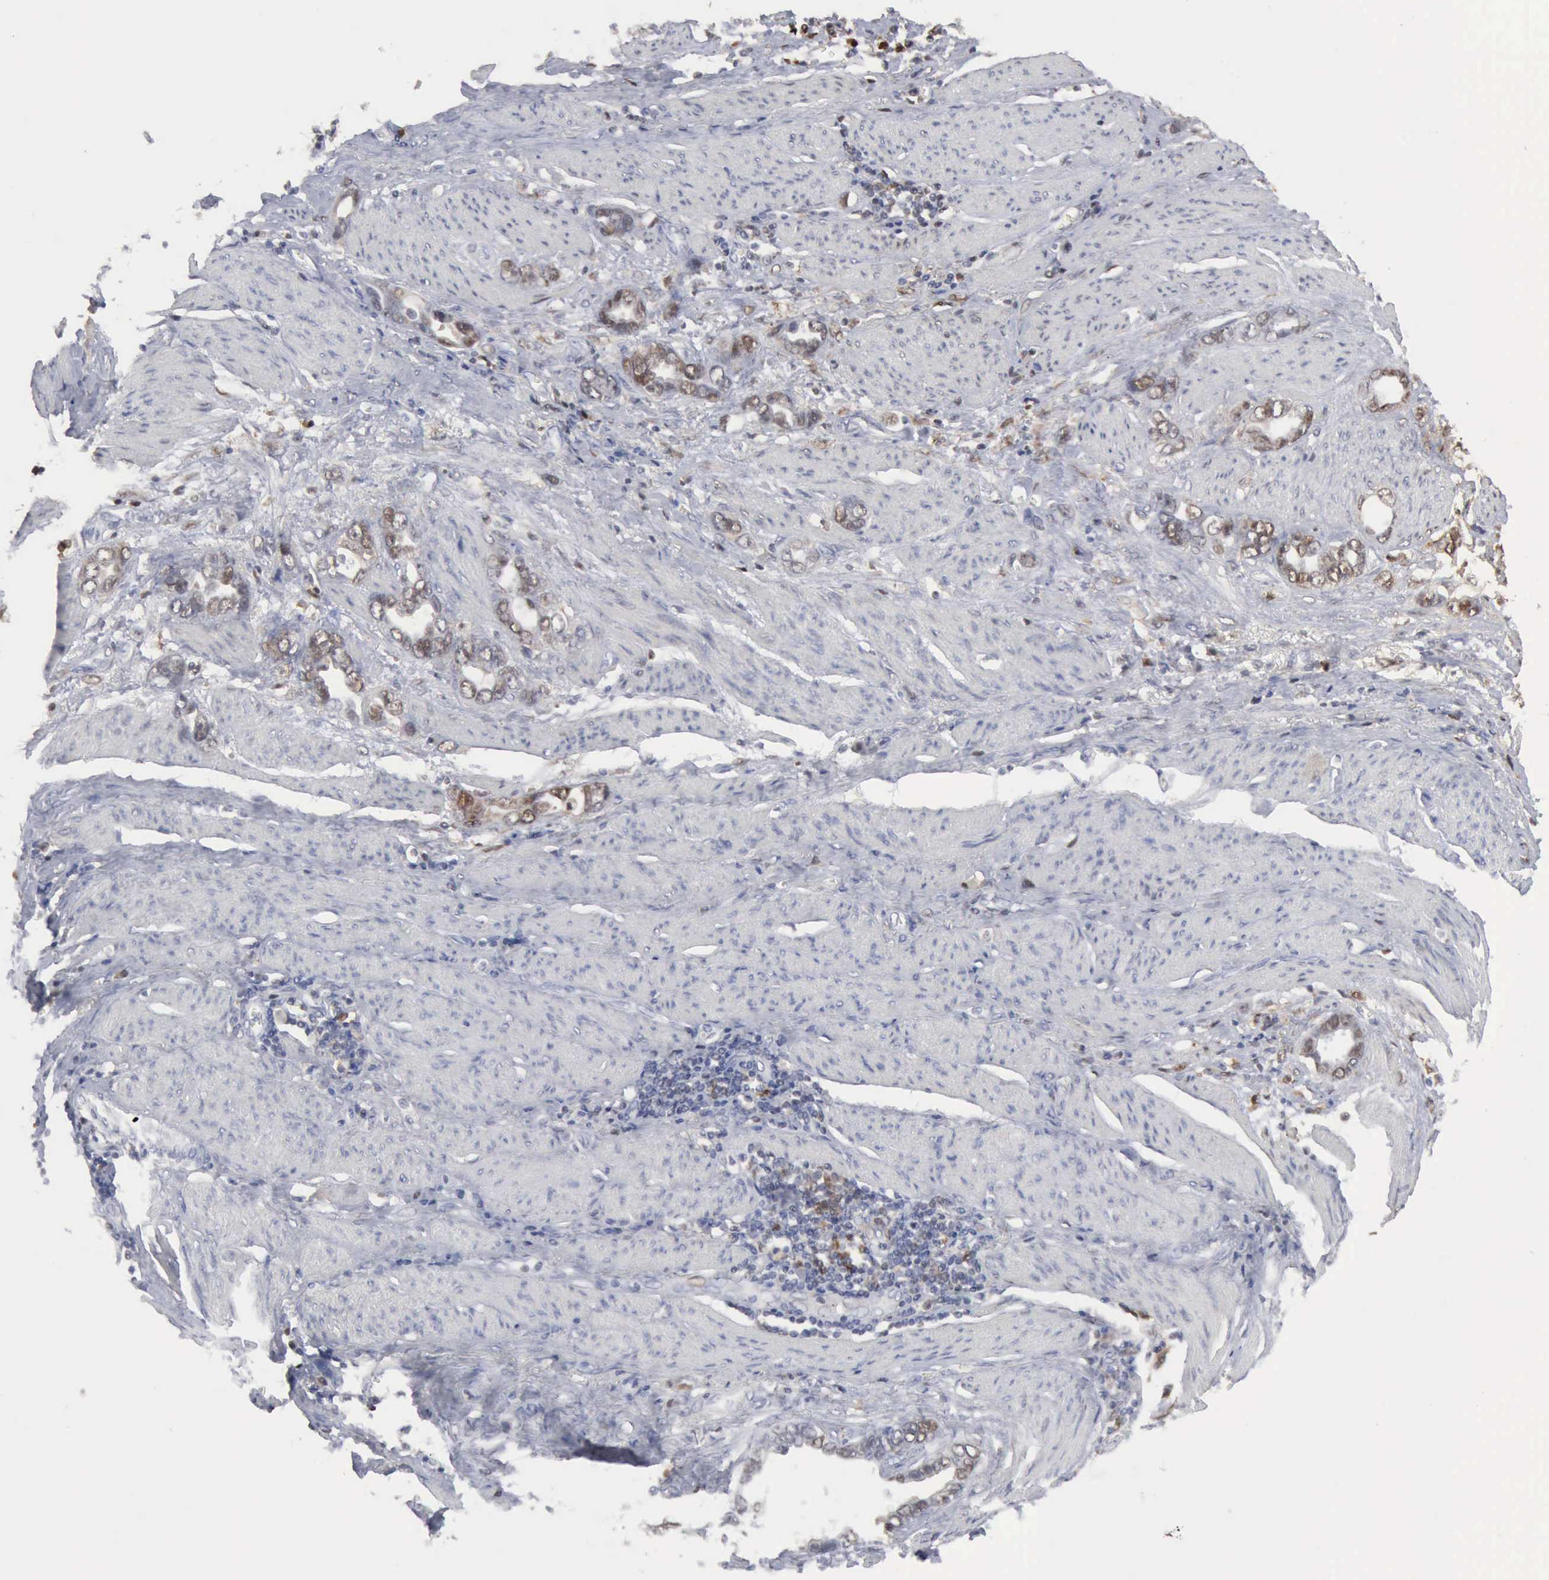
{"staining": {"intensity": "weak", "quantity": "25%-75%", "location": "nuclear"}, "tissue": "stomach cancer", "cell_type": "Tumor cells", "image_type": "cancer", "snomed": [{"axis": "morphology", "description": "Adenocarcinoma, NOS"}, {"axis": "topography", "description": "Stomach"}], "caption": "IHC (DAB) staining of stomach cancer (adenocarcinoma) displays weak nuclear protein expression in about 25%-75% of tumor cells.", "gene": "STAT1", "patient": {"sex": "male", "age": 78}}